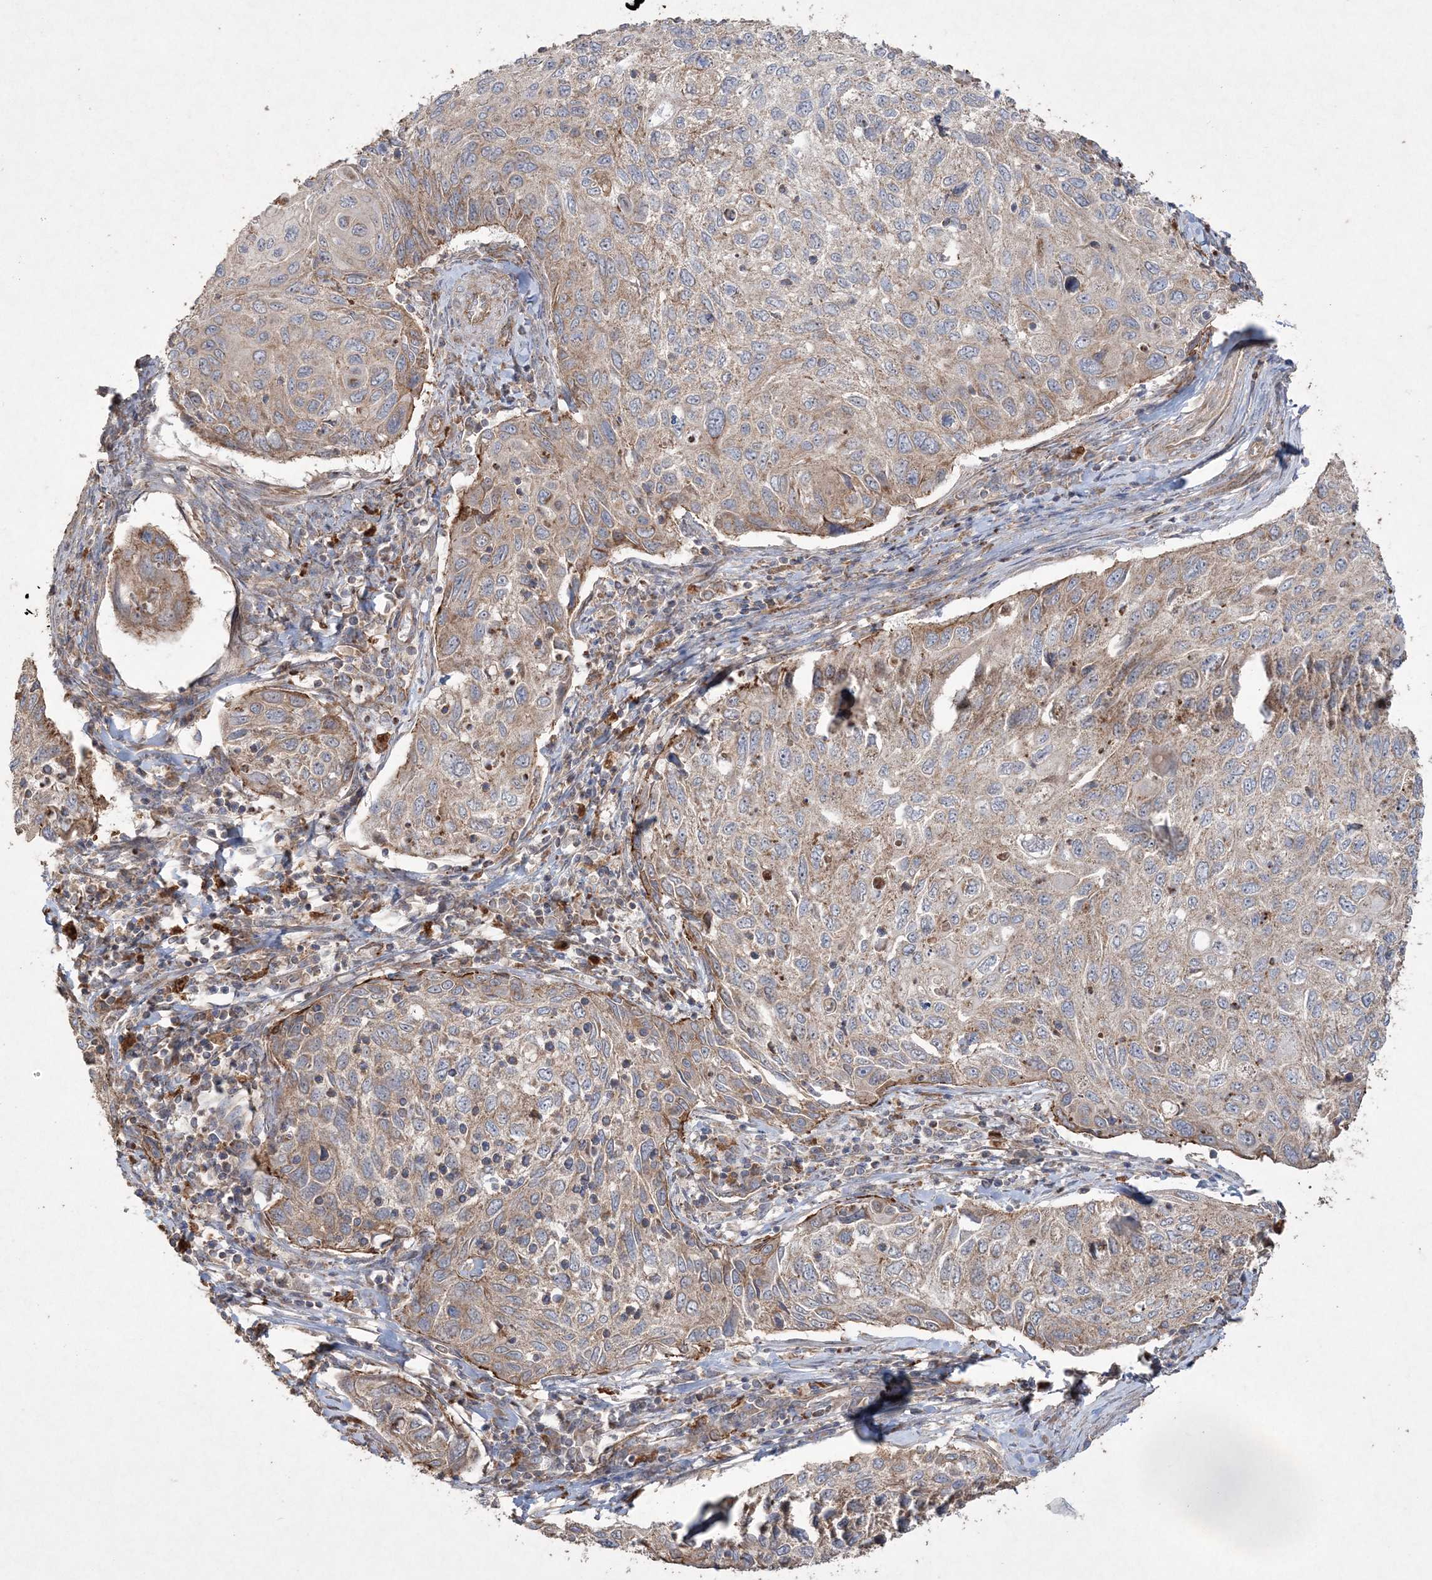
{"staining": {"intensity": "weak", "quantity": "25%-75%", "location": "cytoplasmic/membranous"}, "tissue": "cervical cancer", "cell_type": "Tumor cells", "image_type": "cancer", "snomed": [{"axis": "morphology", "description": "Squamous cell carcinoma, NOS"}, {"axis": "topography", "description": "Cervix"}], "caption": "This is a histology image of immunohistochemistry (IHC) staining of cervical cancer (squamous cell carcinoma), which shows weak expression in the cytoplasmic/membranous of tumor cells.", "gene": "TTC7A", "patient": {"sex": "female", "age": 70}}